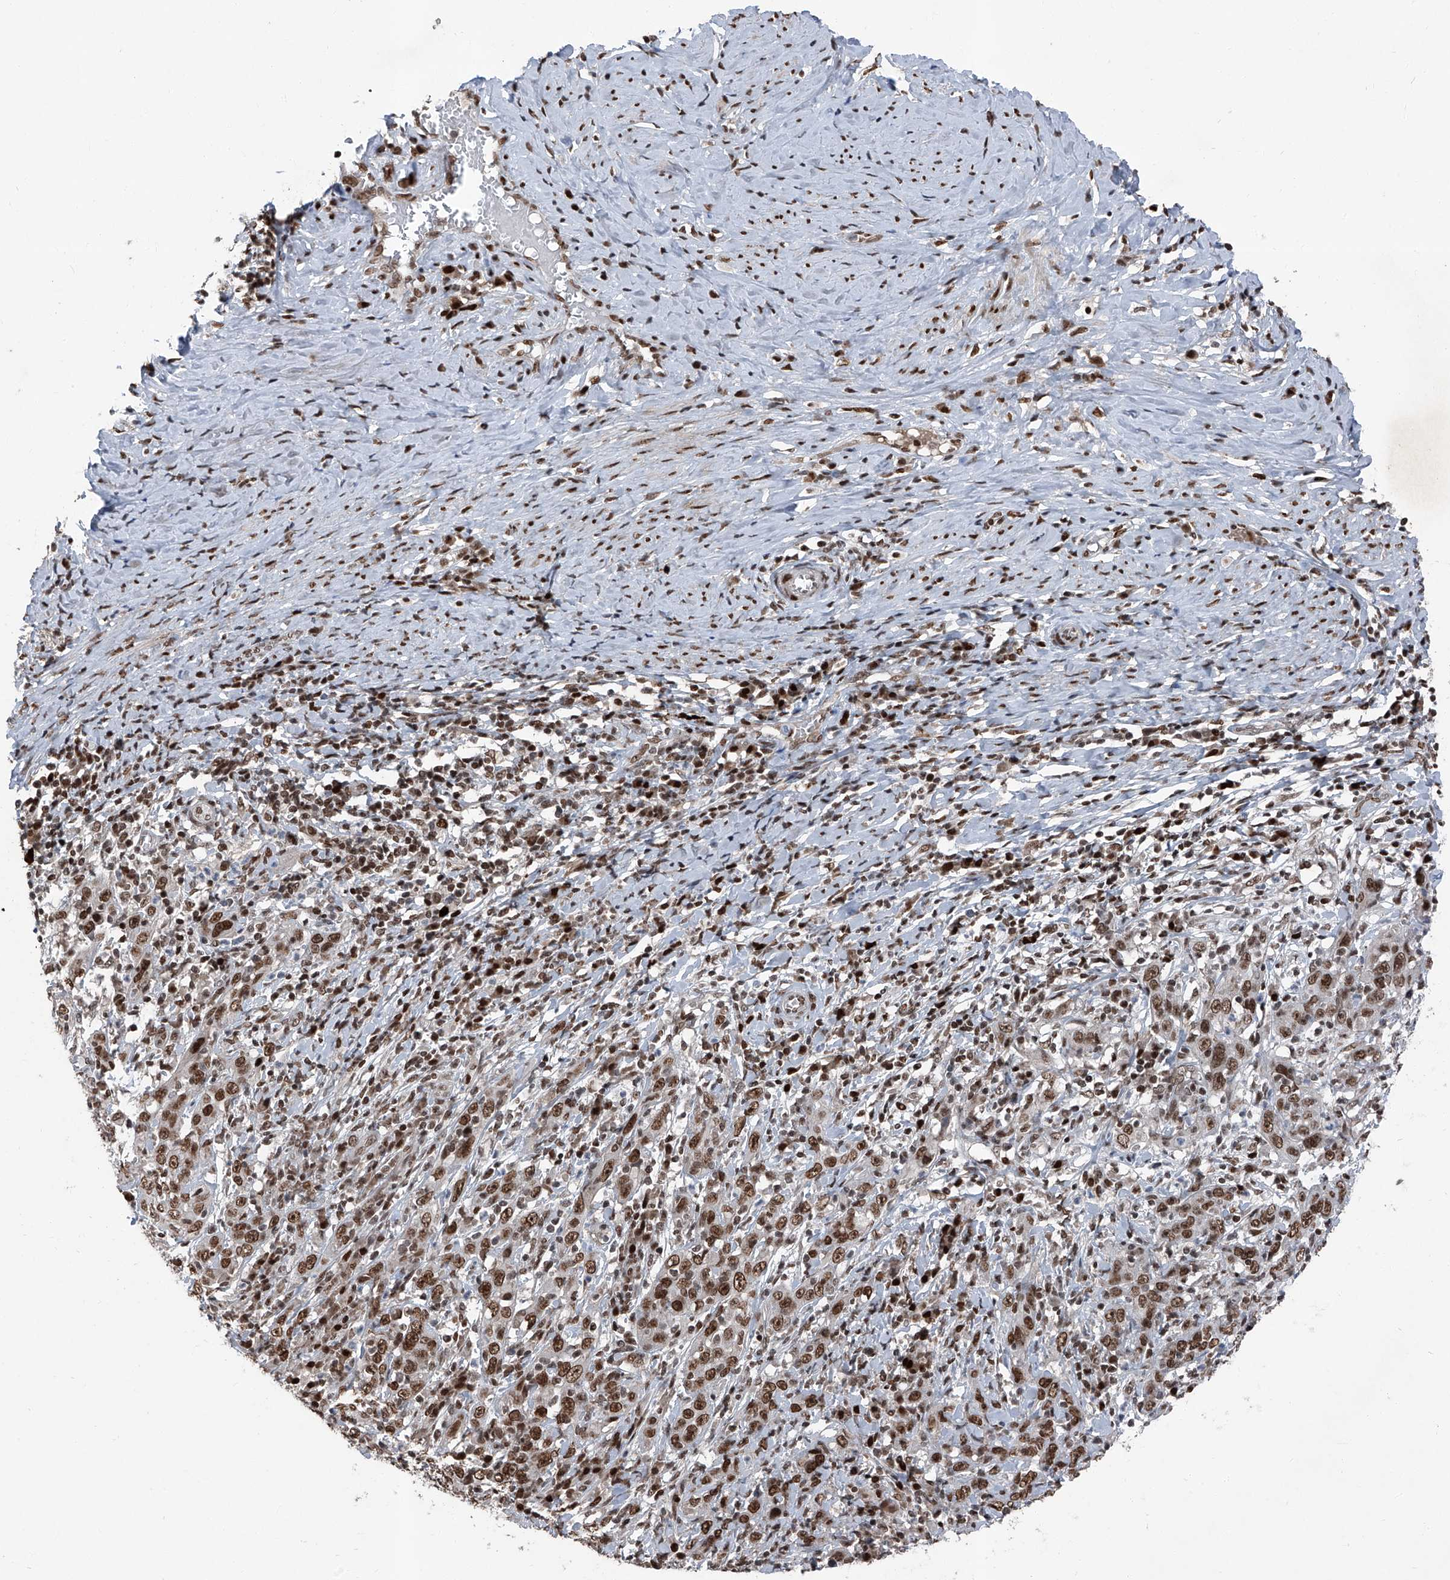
{"staining": {"intensity": "moderate", "quantity": ">75%", "location": "nuclear"}, "tissue": "cervical cancer", "cell_type": "Tumor cells", "image_type": "cancer", "snomed": [{"axis": "morphology", "description": "Squamous cell carcinoma, NOS"}, {"axis": "topography", "description": "Cervix"}], "caption": "A medium amount of moderate nuclear staining is appreciated in about >75% of tumor cells in cervical cancer (squamous cell carcinoma) tissue. The protein is stained brown, and the nuclei are stained in blue (DAB (3,3'-diaminobenzidine) IHC with brightfield microscopy, high magnification).", "gene": "BMI1", "patient": {"sex": "female", "age": 46}}